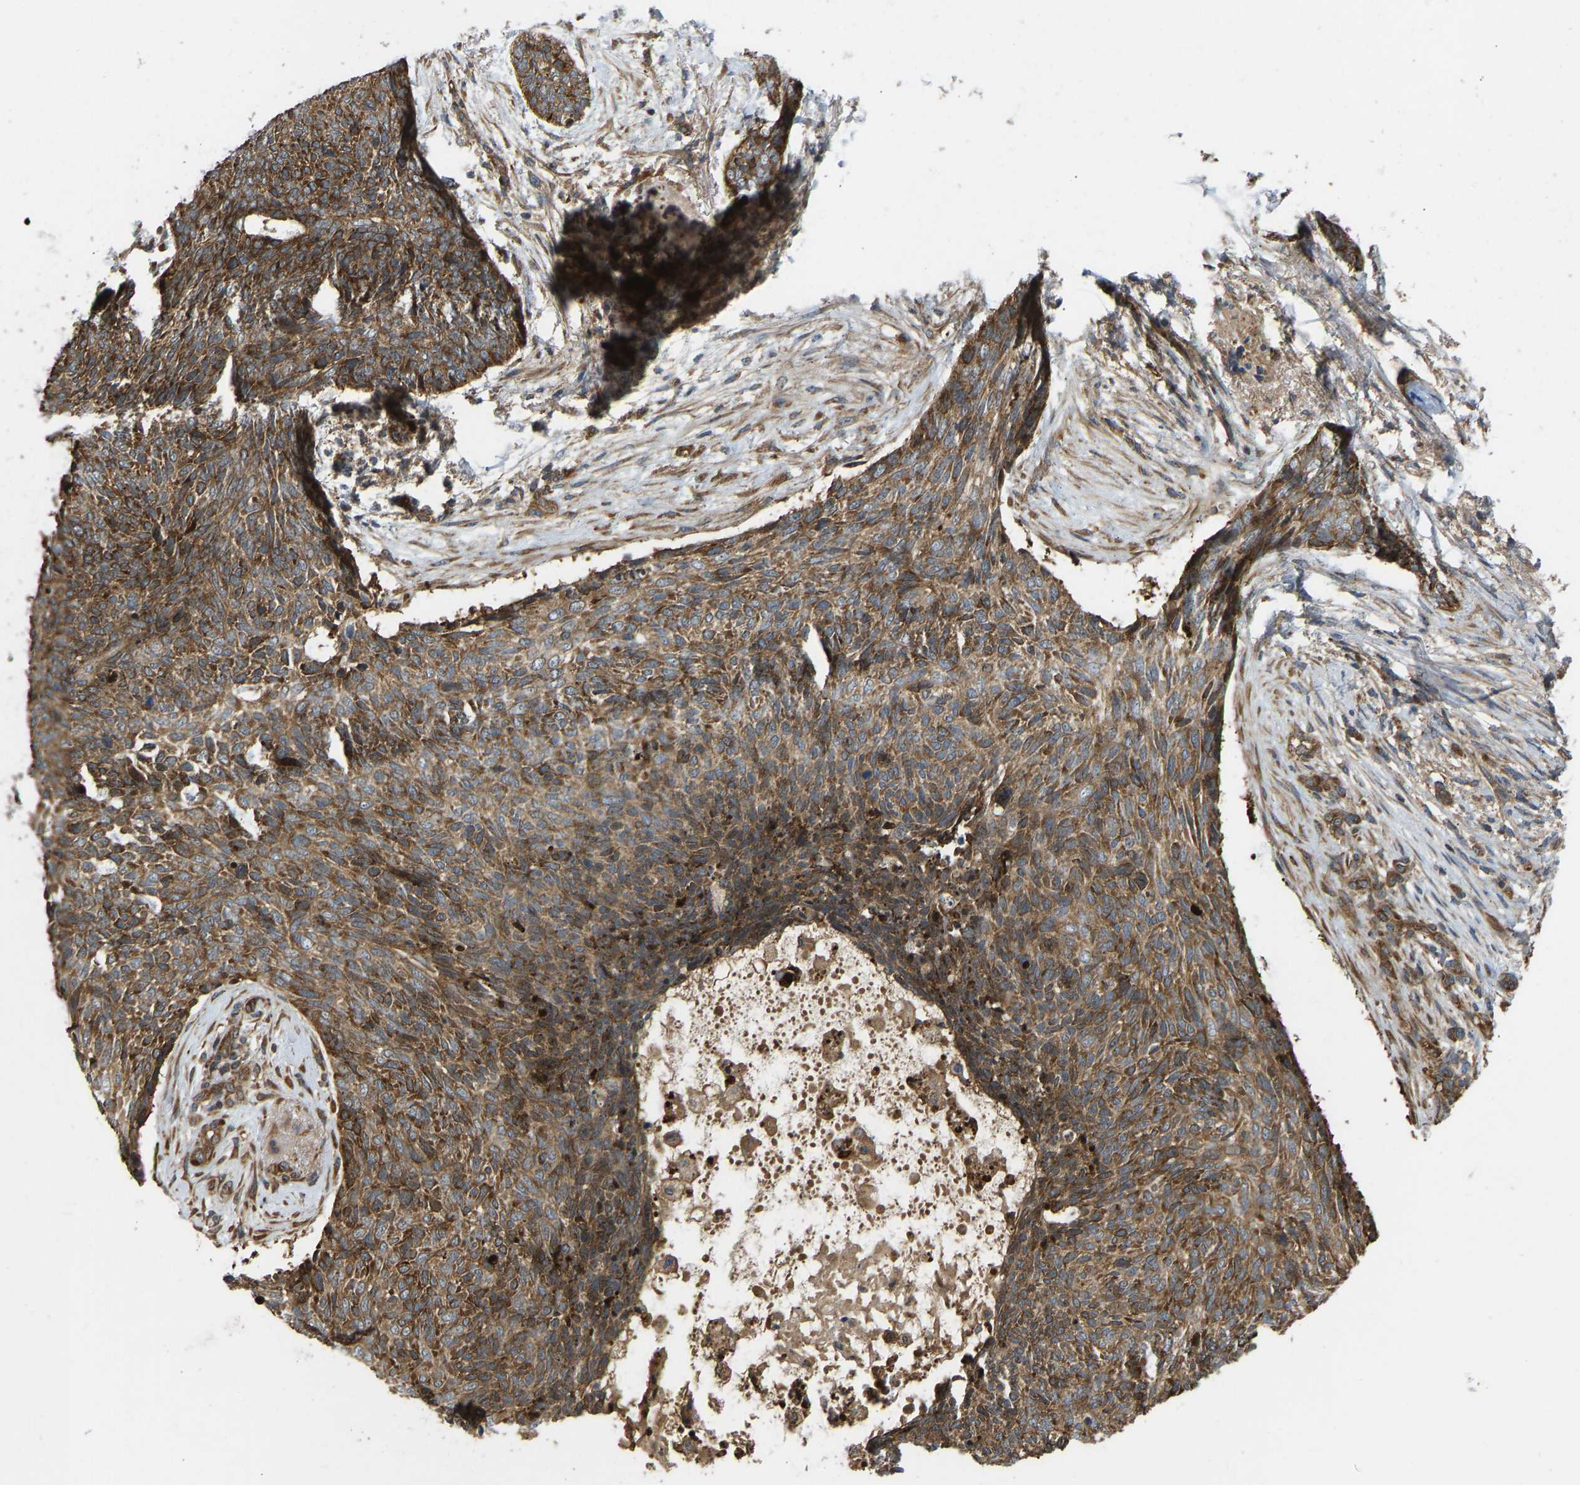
{"staining": {"intensity": "moderate", "quantity": ">75%", "location": "cytoplasmic/membranous"}, "tissue": "skin cancer", "cell_type": "Tumor cells", "image_type": "cancer", "snomed": [{"axis": "morphology", "description": "Basal cell carcinoma"}, {"axis": "topography", "description": "Skin"}], "caption": "Protein staining of skin cancer tissue shows moderate cytoplasmic/membranous staining in about >75% of tumor cells.", "gene": "RASGRF2", "patient": {"sex": "female", "age": 84}}